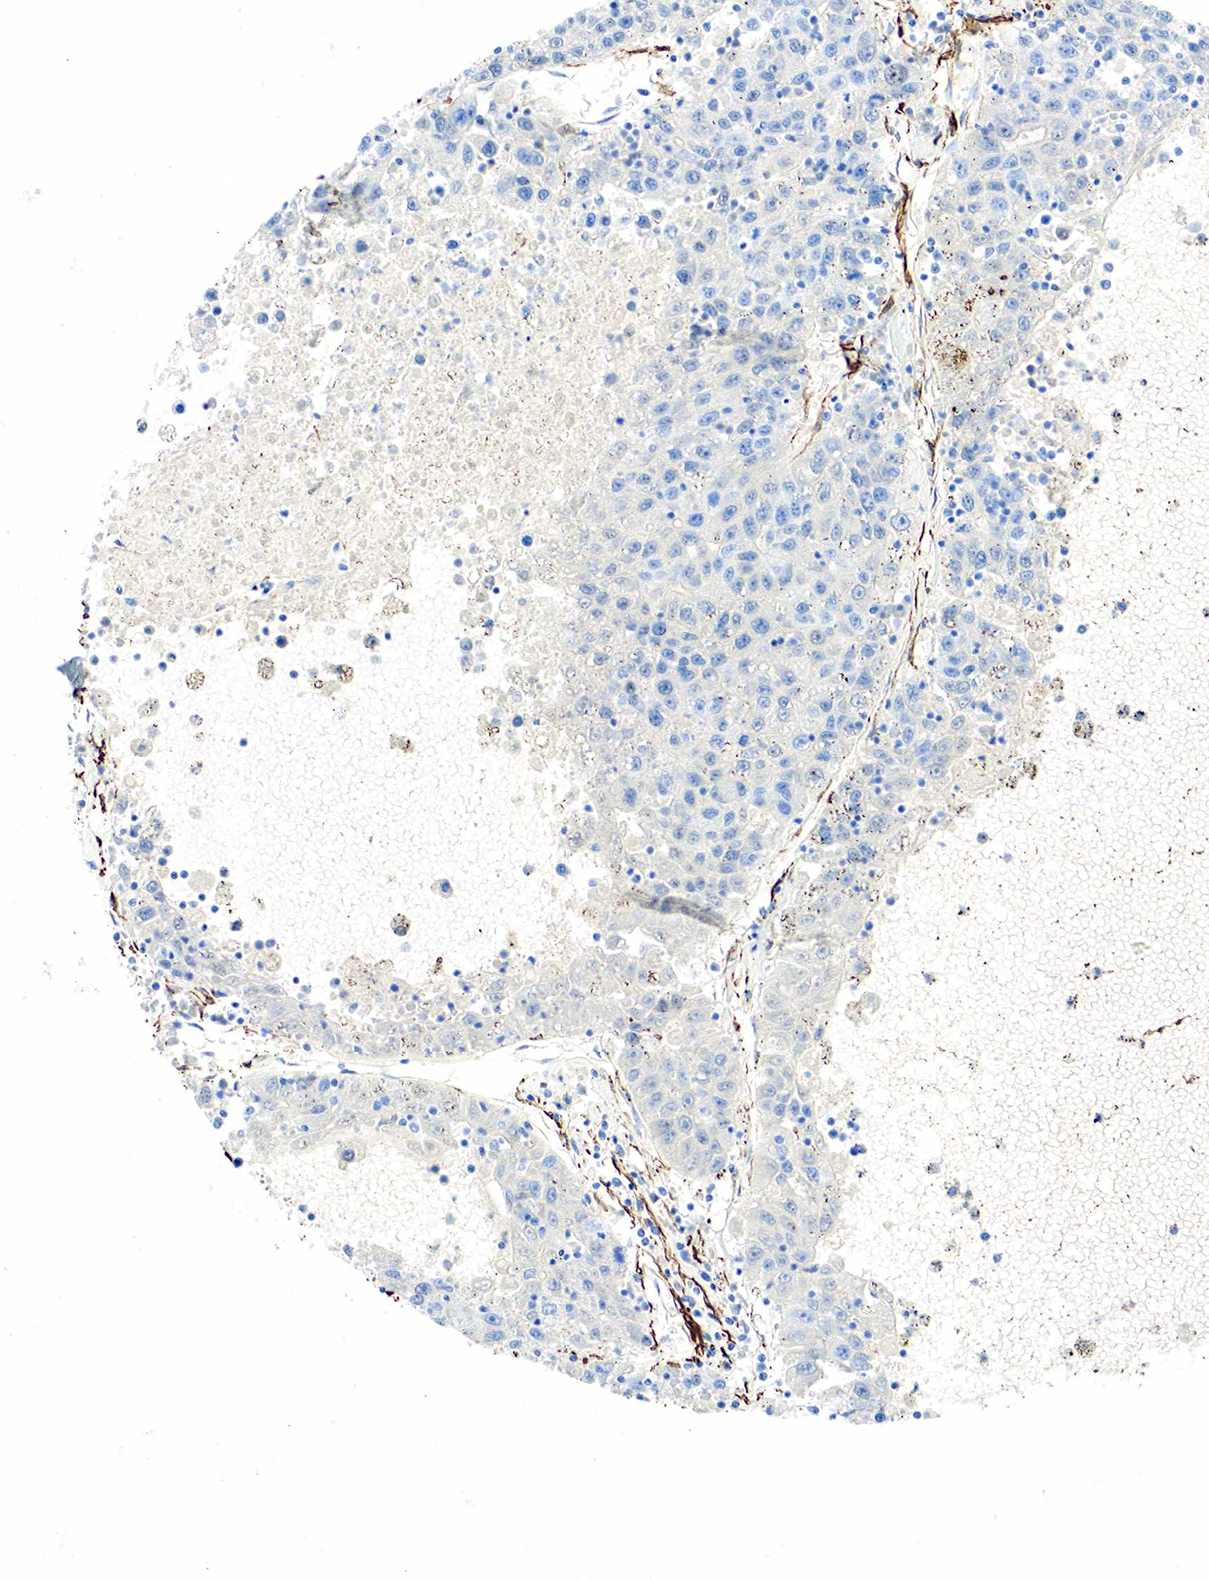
{"staining": {"intensity": "negative", "quantity": "none", "location": "none"}, "tissue": "stomach cancer", "cell_type": "Tumor cells", "image_type": "cancer", "snomed": [{"axis": "morphology", "description": "Adenocarcinoma, NOS"}, {"axis": "topography", "description": "Stomach, upper"}], "caption": "DAB immunohistochemical staining of human stomach cancer demonstrates no significant expression in tumor cells.", "gene": "ACTA1", "patient": {"sex": "male", "age": 63}}